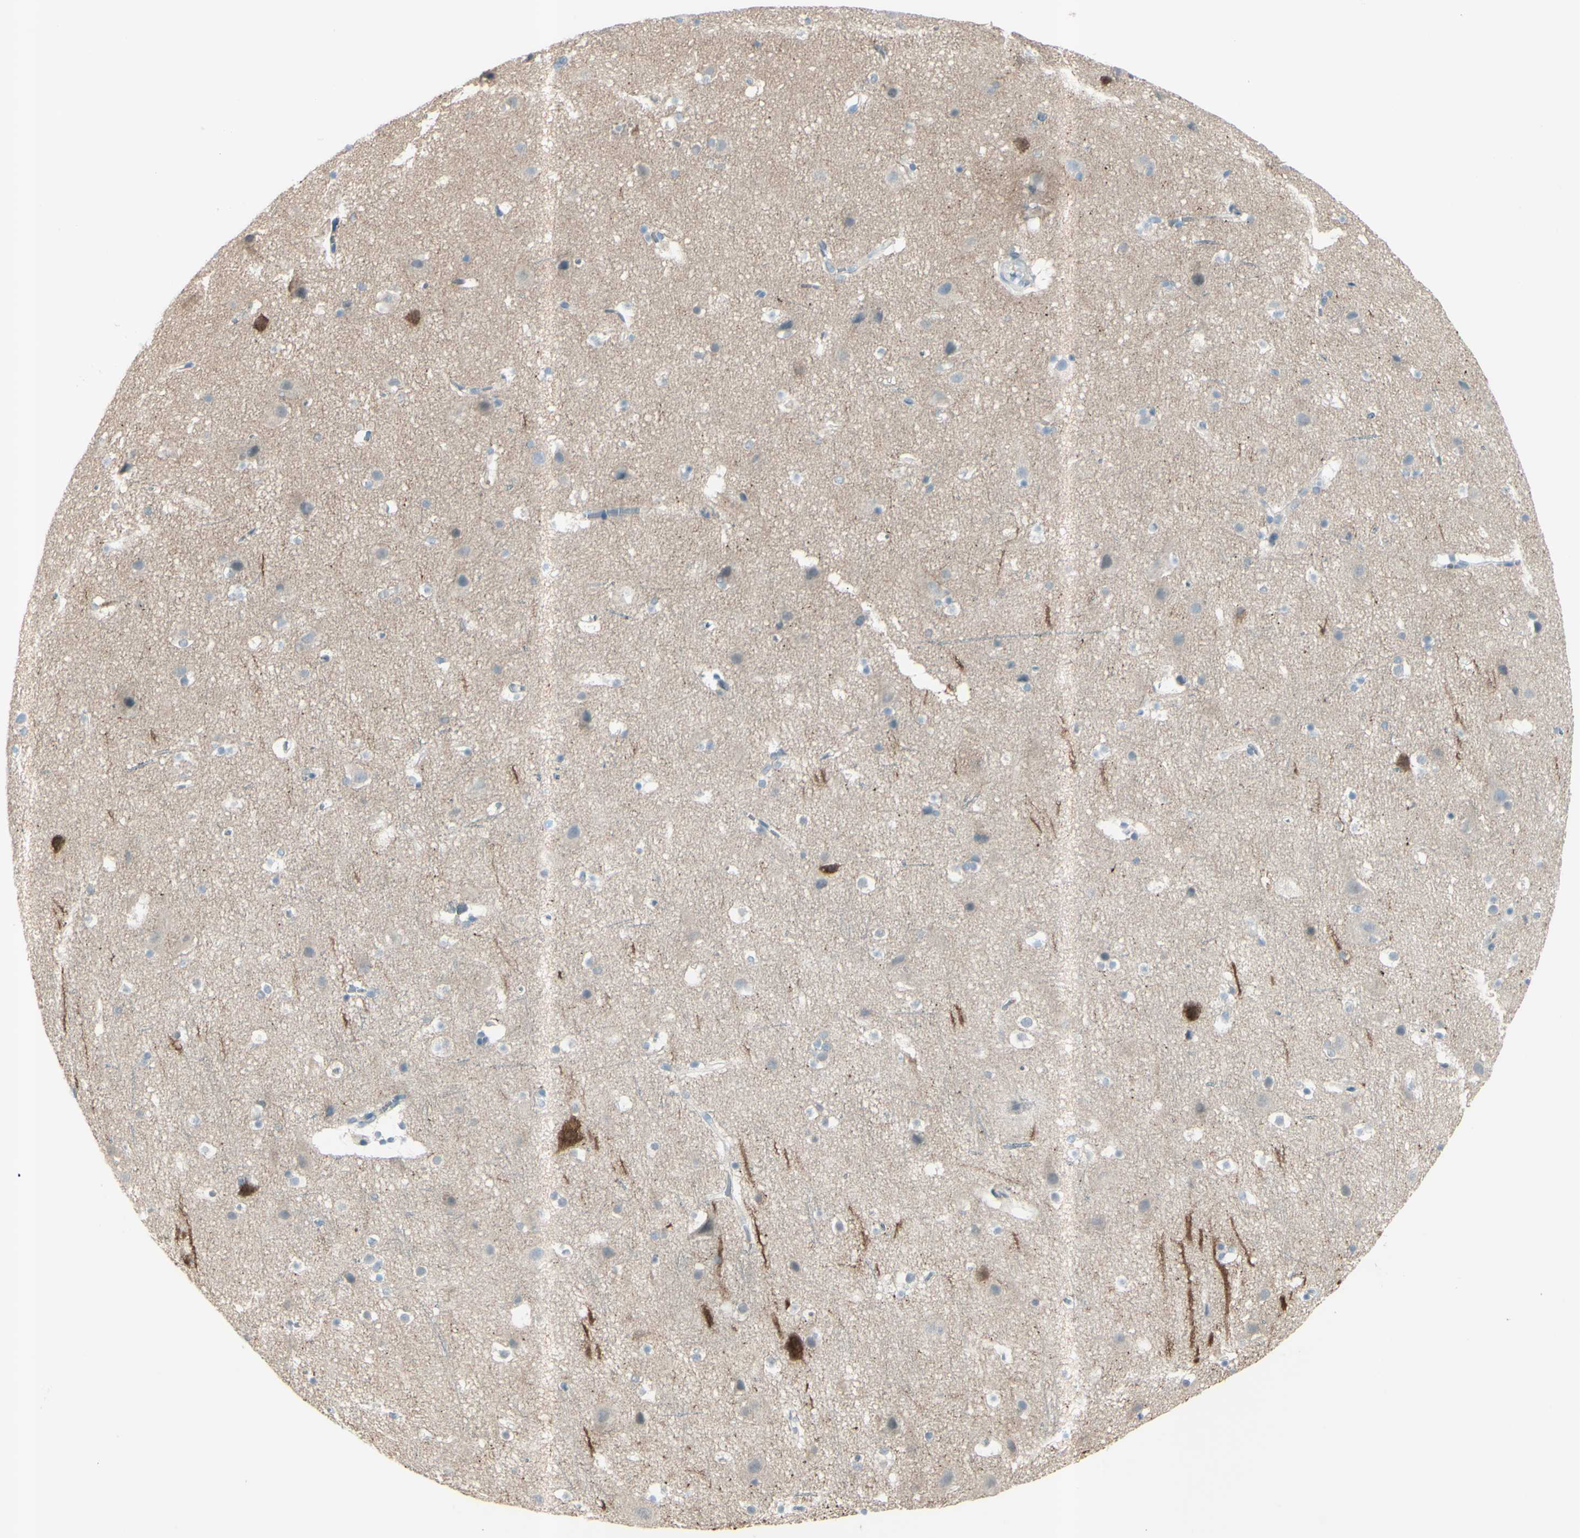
{"staining": {"intensity": "negative", "quantity": "none", "location": "none"}, "tissue": "cerebral cortex", "cell_type": "Endothelial cells", "image_type": "normal", "snomed": [{"axis": "morphology", "description": "Normal tissue, NOS"}, {"axis": "topography", "description": "Cerebral cortex"}], "caption": "A histopathology image of cerebral cortex stained for a protein reveals no brown staining in endothelial cells.", "gene": "GPR34", "patient": {"sex": "male", "age": 45}}